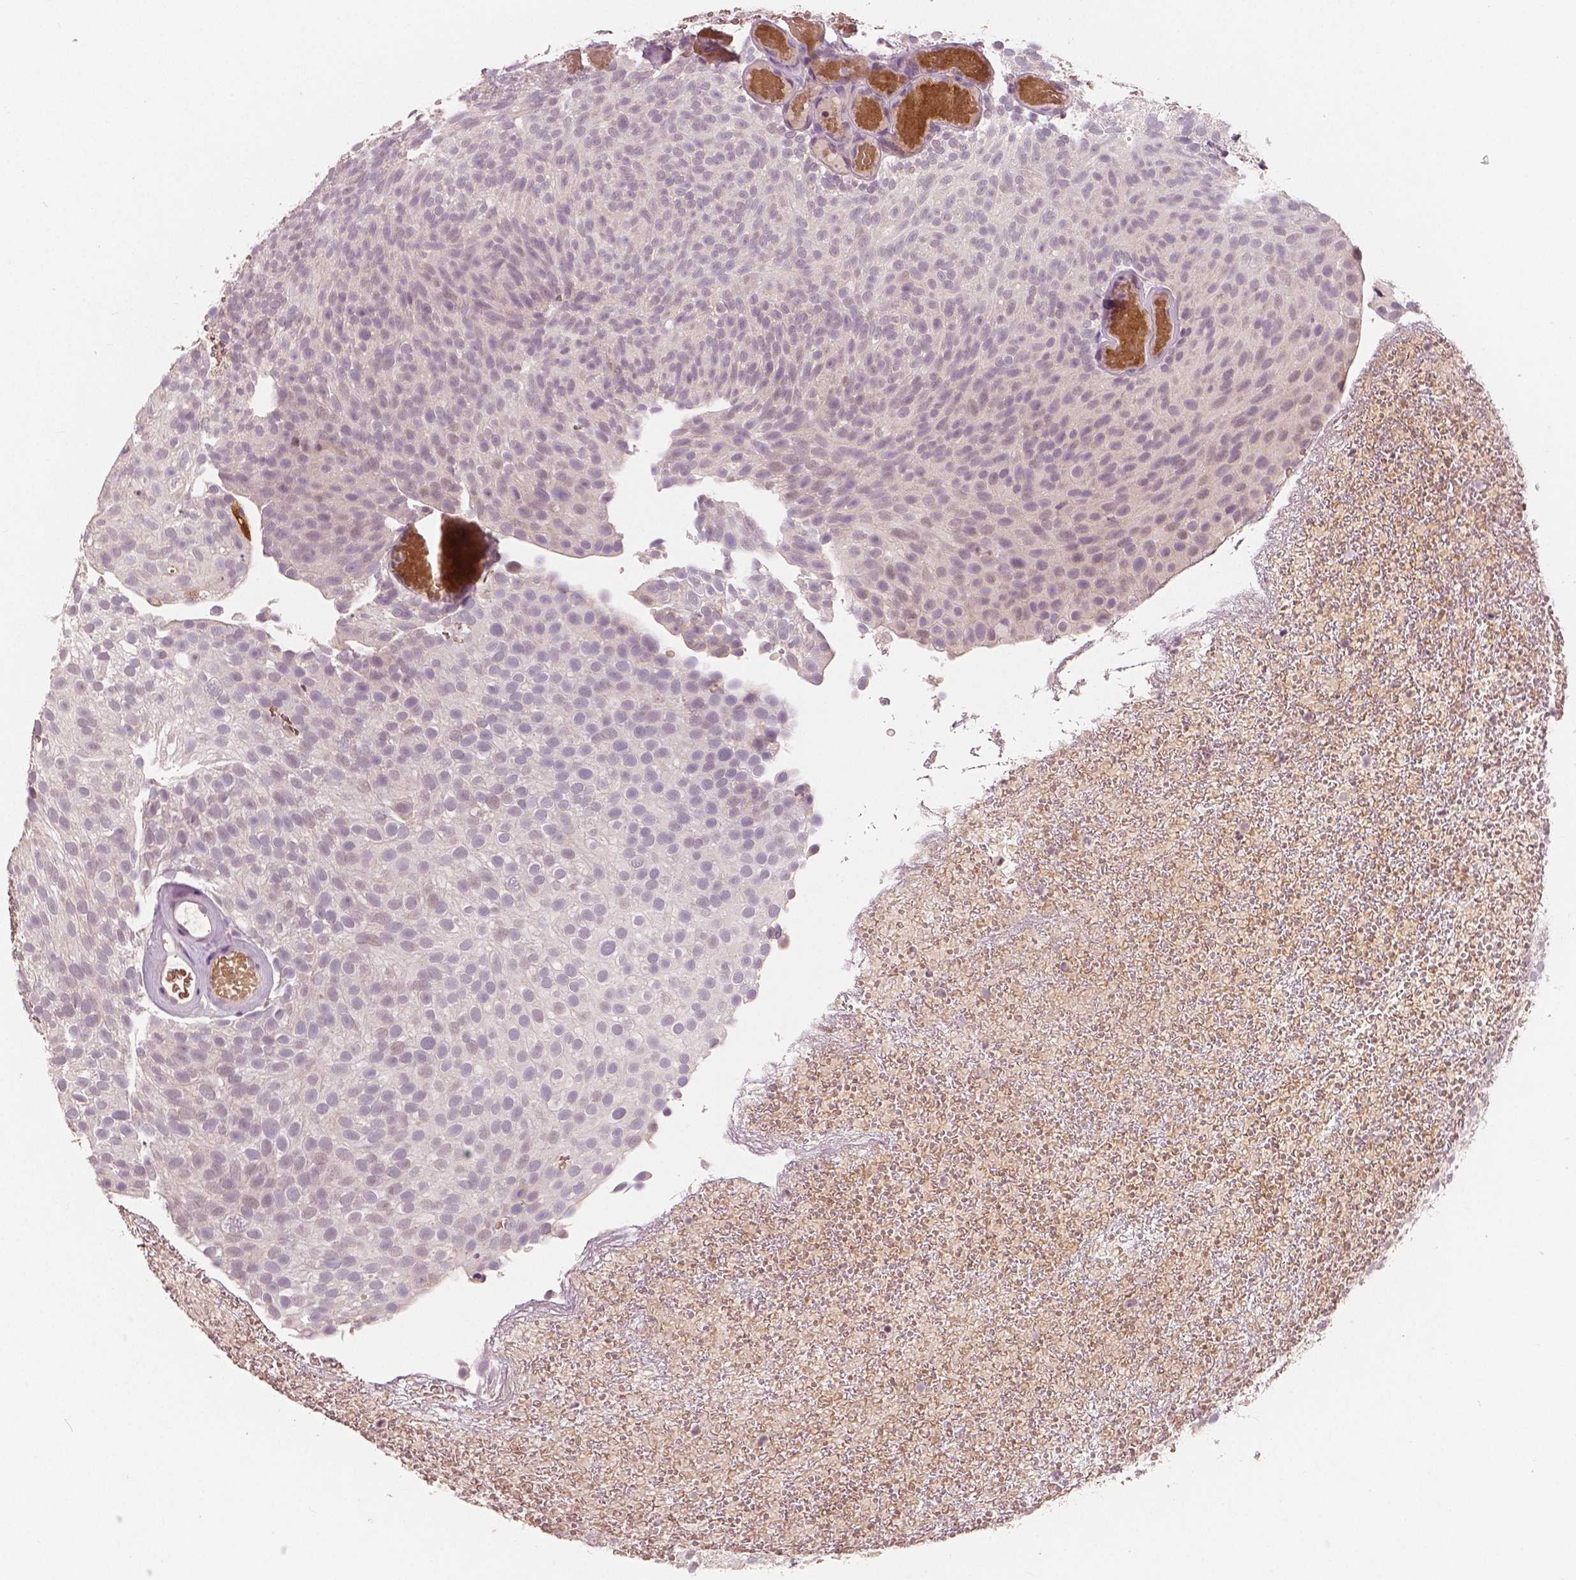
{"staining": {"intensity": "negative", "quantity": "none", "location": "none"}, "tissue": "urothelial cancer", "cell_type": "Tumor cells", "image_type": "cancer", "snomed": [{"axis": "morphology", "description": "Urothelial carcinoma, Low grade"}, {"axis": "topography", "description": "Urinary bladder"}], "caption": "A micrograph of urothelial carcinoma (low-grade) stained for a protein shows no brown staining in tumor cells.", "gene": "RNASE7", "patient": {"sex": "male", "age": 78}}